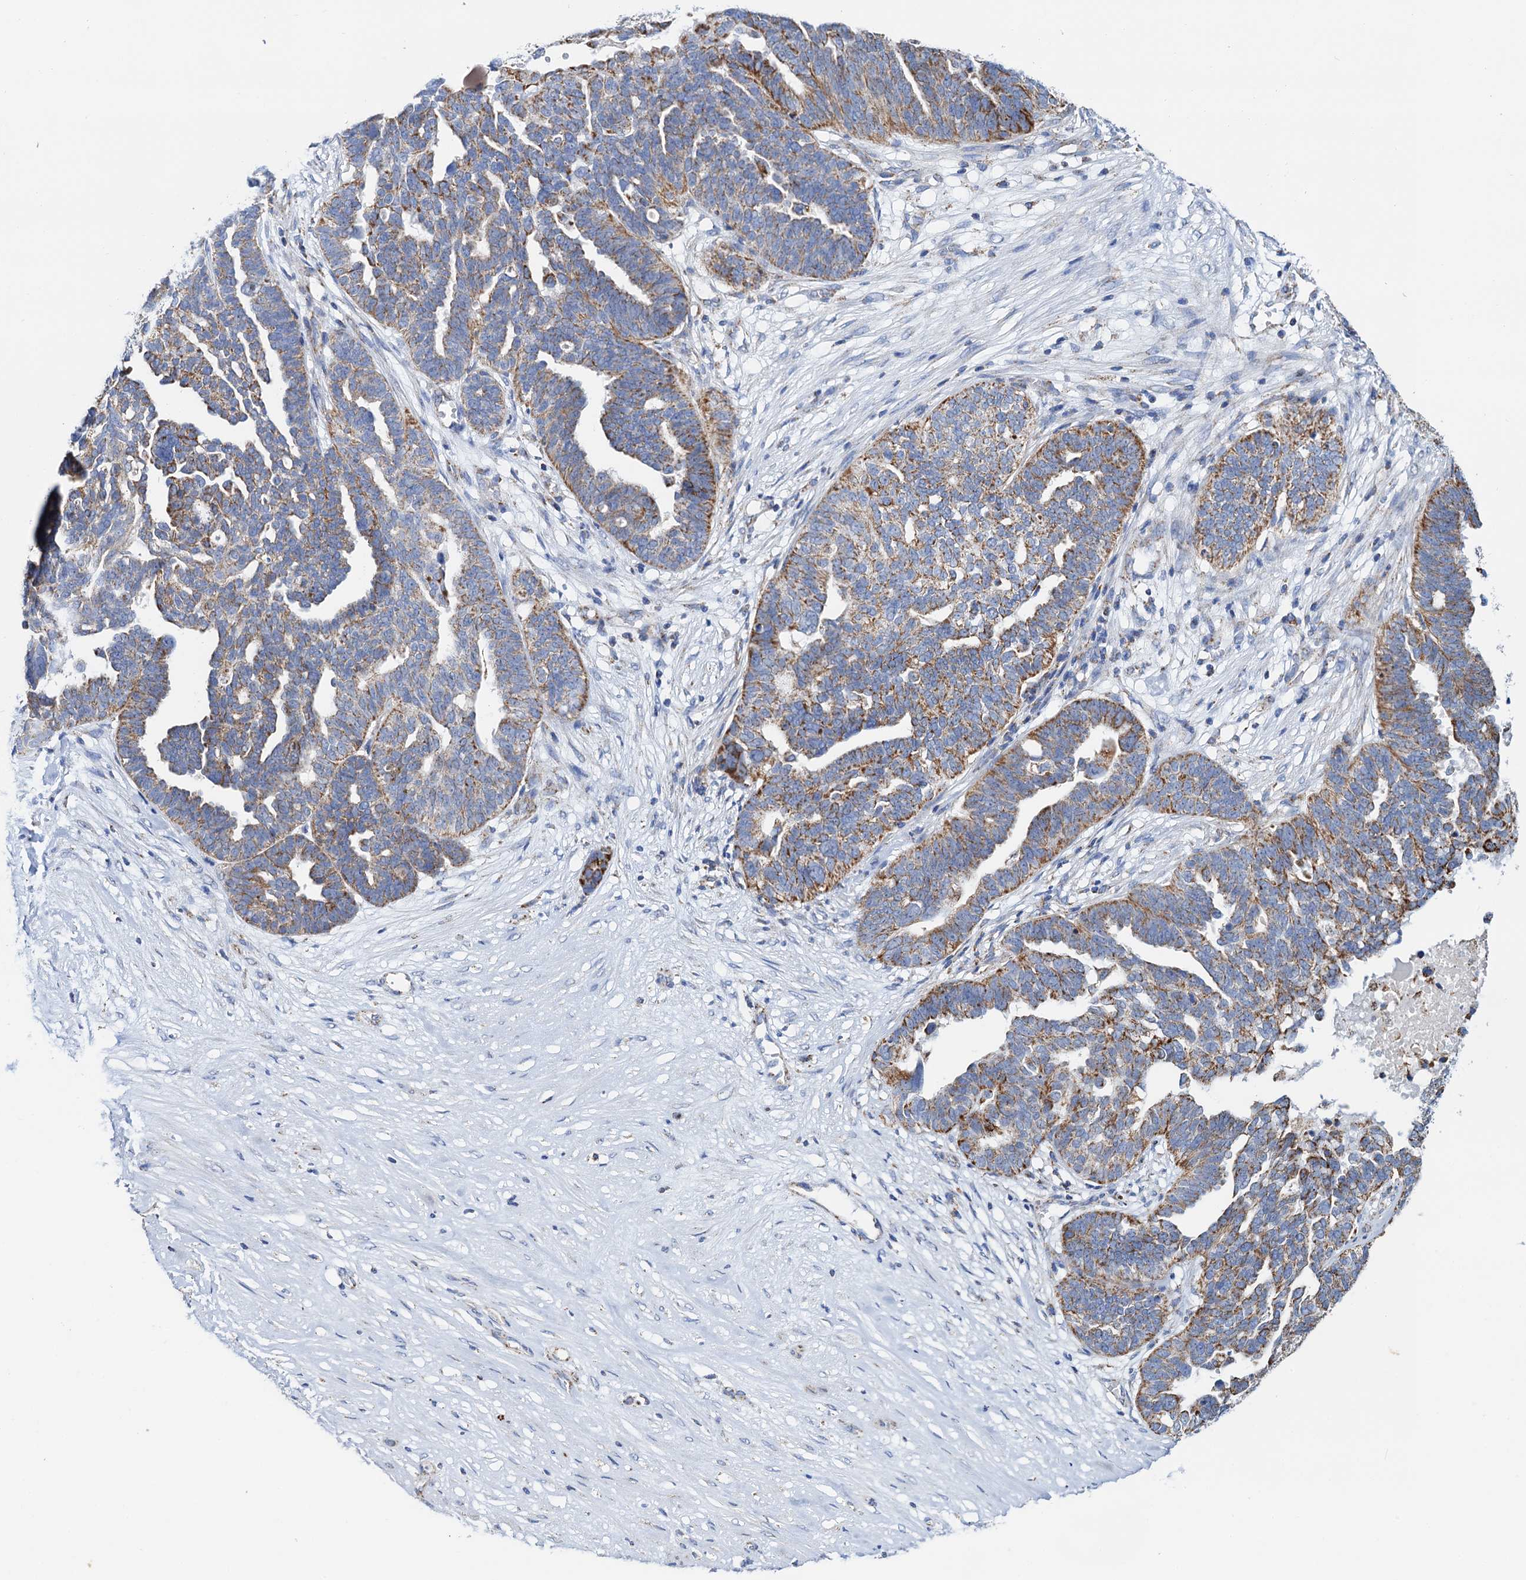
{"staining": {"intensity": "moderate", "quantity": ">75%", "location": "cytoplasmic/membranous"}, "tissue": "ovarian cancer", "cell_type": "Tumor cells", "image_type": "cancer", "snomed": [{"axis": "morphology", "description": "Cystadenocarcinoma, serous, NOS"}, {"axis": "topography", "description": "Ovary"}], "caption": "Protein staining by immunohistochemistry (IHC) exhibits moderate cytoplasmic/membranous positivity in approximately >75% of tumor cells in ovarian cancer. (Brightfield microscopy of DAB IHC at high magnification).", "gene": "C2CD3", "patient": {"sex": "female", "age": 59}}